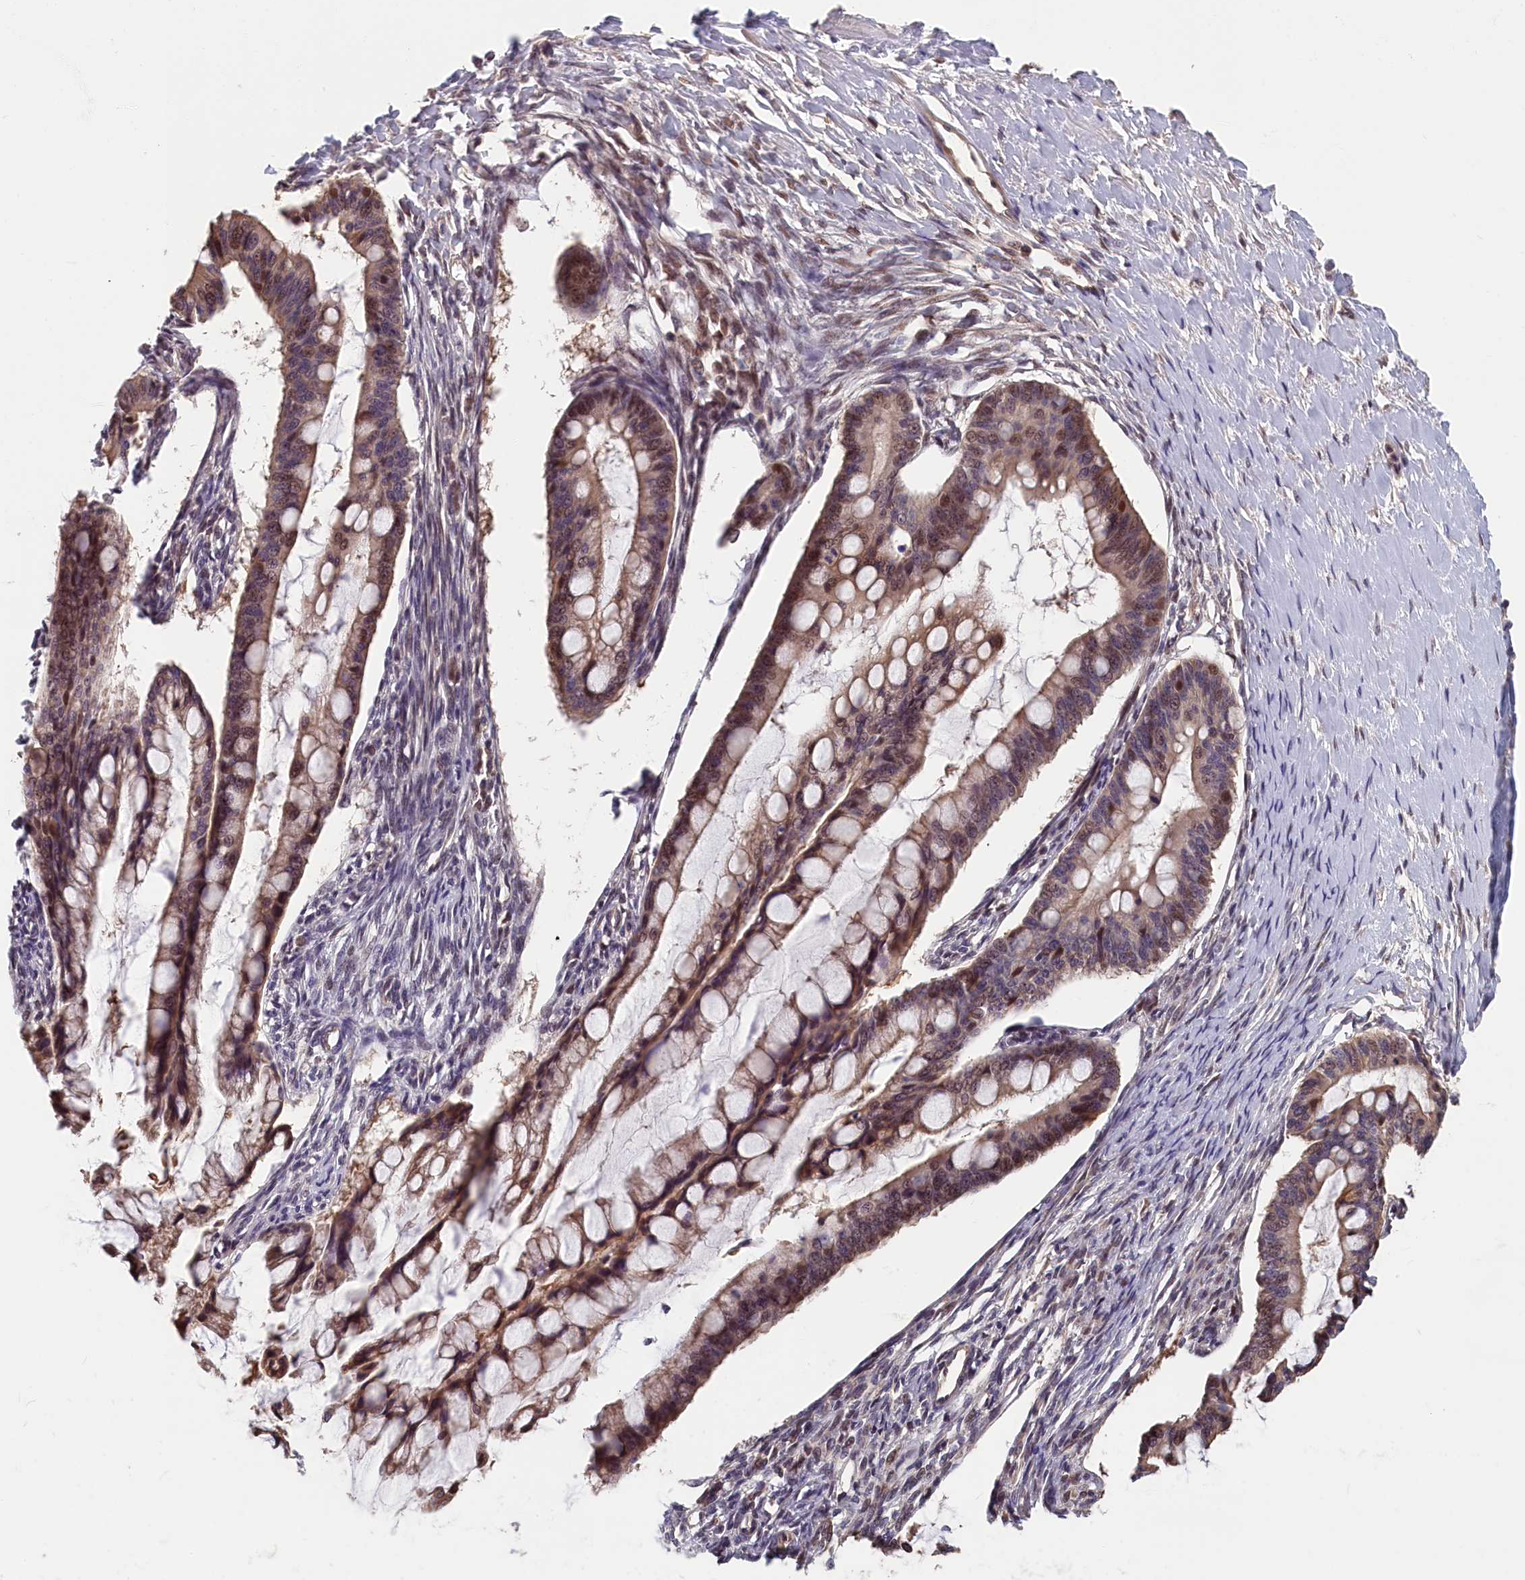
{"staining": {"intensity": "moderate", "quantity": ">75%", "location": "cytoplasmic/membranous,nuclear"}, "tissue": "ovarian cancer", "cell_type": "Tumor cells", "image_type": "cancer", "snomed": [{"axis": "morphology", "description": "Cystadenocarcinoma, mucinous, NOS"}, {"axis": "topography", "description": "Ovary"}], "caption": "A brown stain highlights moderate cytoplasmic/membranous and nuclear expression of a protein in ovarian cancer (mucinous cystadenocarcinoma) tumor cells. The protein is shown in brown color, while the nuclei are stained blue.", "gene": "TMEM116", "patient": {"sex": "female", "age": 73}}